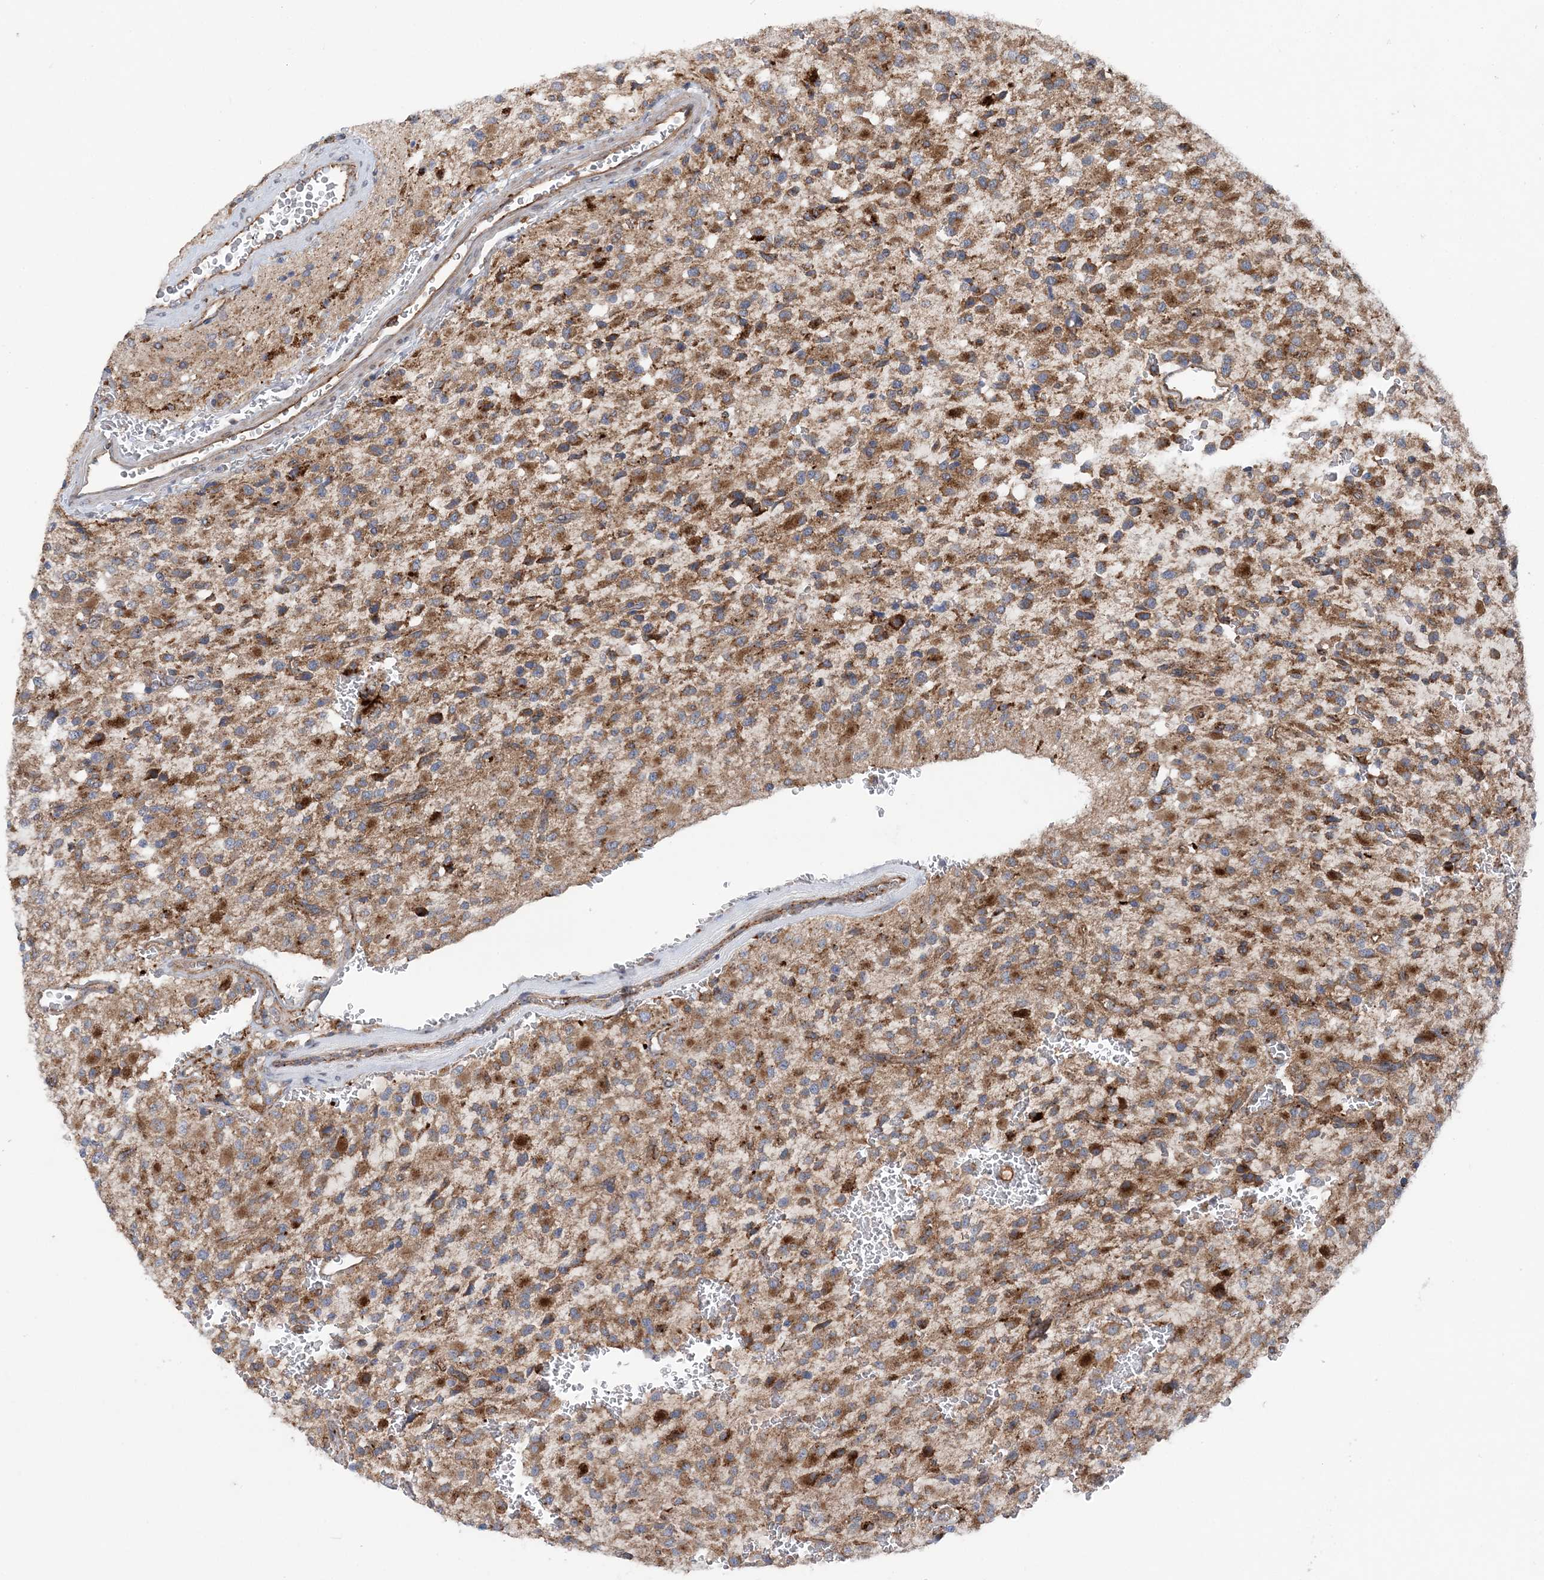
{"staining": {"intensity": "moderate", "quantity": ">75%", "location": "cytoplasmic/membranous"}, "tissue": "glioma", "cell_type": "Tumor cells", "image_type": "cancer", "snomed": [{"axis": "morphology", "description": "Glioma, malignant, High grade"}, {"axis": "topography", "description": "Brain"}], "caption": "Malignant glioma (high-grade) stained with IHC reveals moderate cytoplasmic/membranous expression in about >75% of tumor cells.", "gene": "PTTG1IP", "patient": {"sex": "male", "age": 34}}